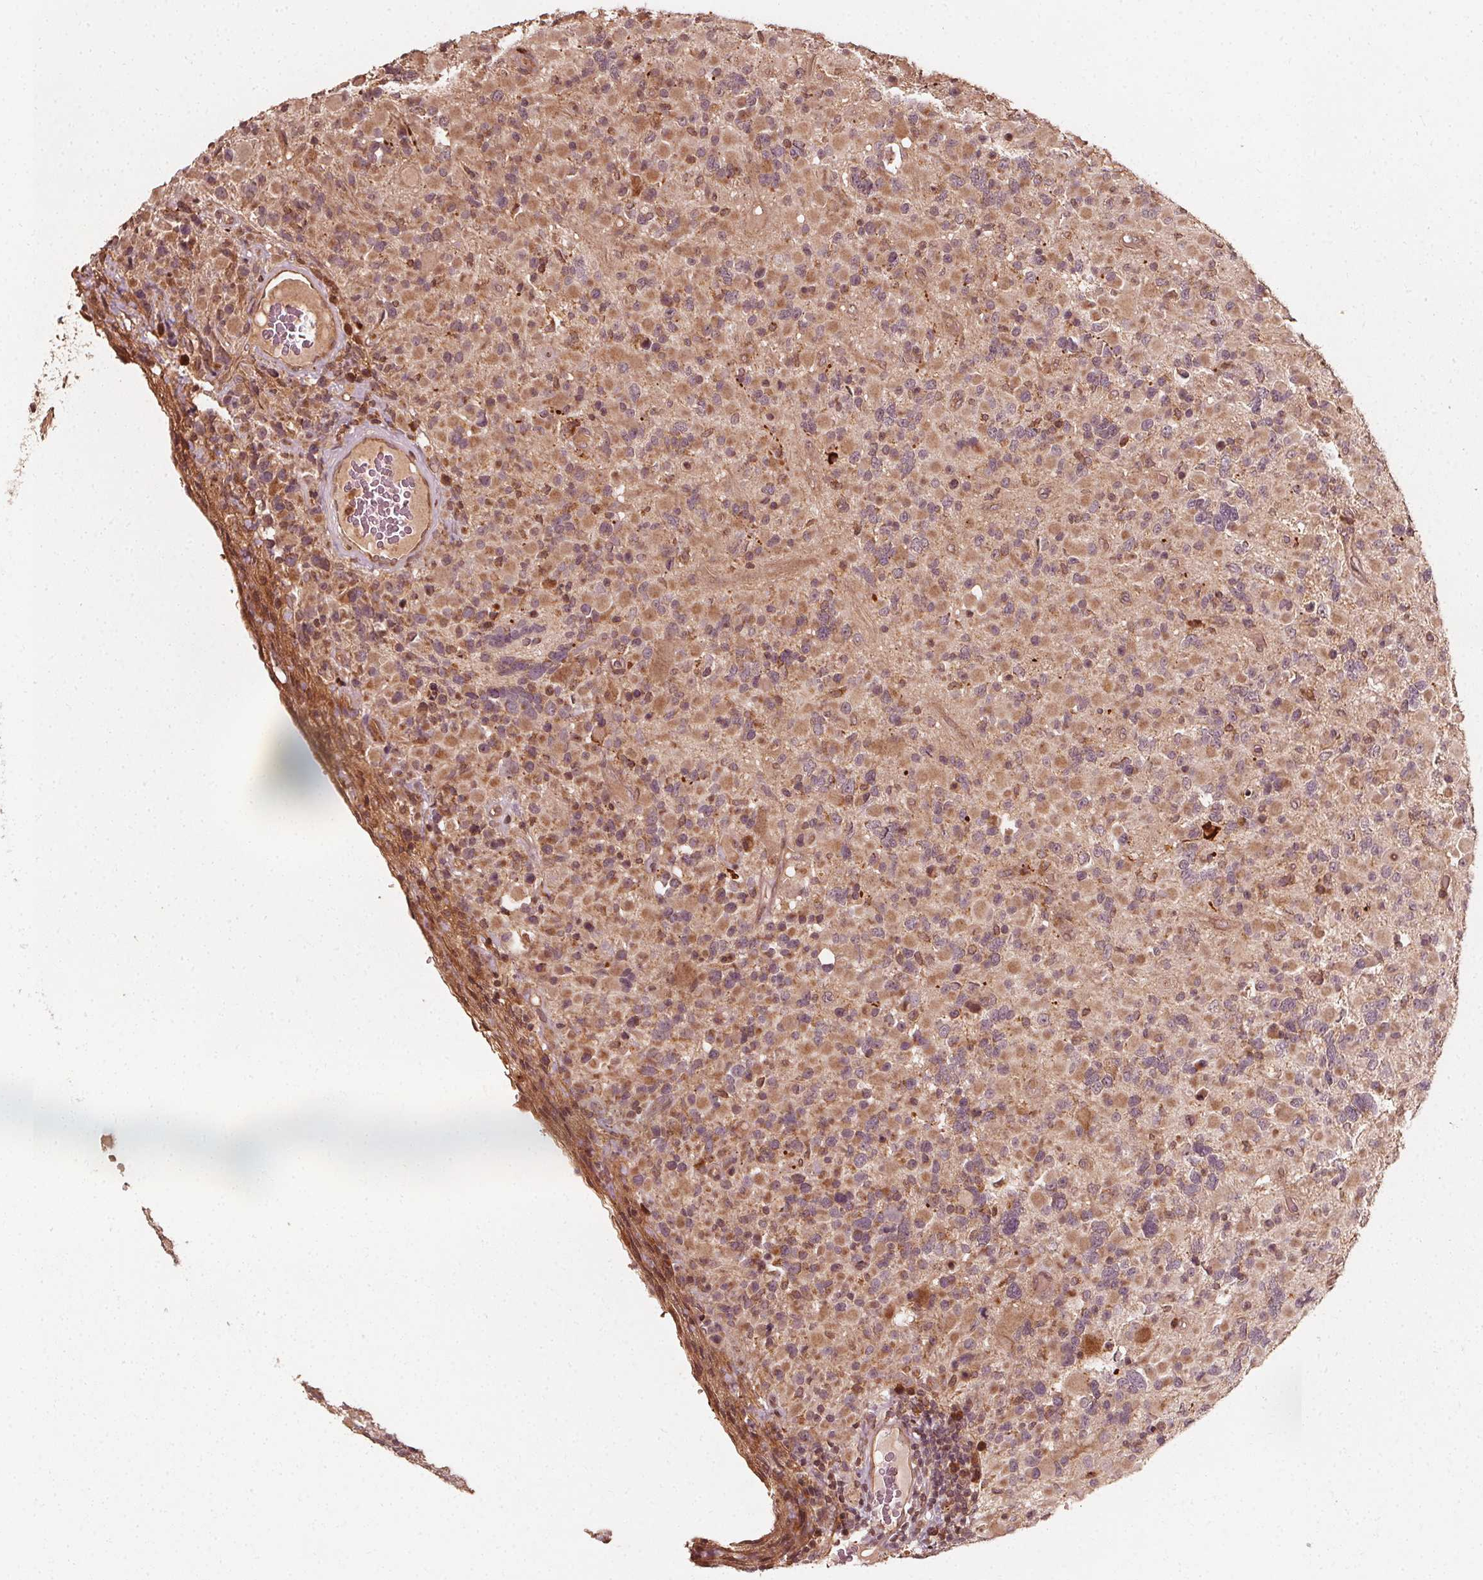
{"staining": {"intensity": "moderate", "quantity": "<25%", "location": "cytoplasmic/membranous,nuclear"}, "tissue": "glioma", "cell_type": "Tumor cells", "image_type": "cancer", "snomed": [{"axis": "morphology", "description": "Glioma, malignant, High grade"}, {"axis": "topography", "description": "Brain"}], "caption": "This is a histology image of IHC staining of malignant high-grade glioma, which shows moderate positivity in the cytoplasmic/membranous and nuclear of tumor cells.", "gene": "NPC1", "patient": {"sex": "female", "age": 40}}